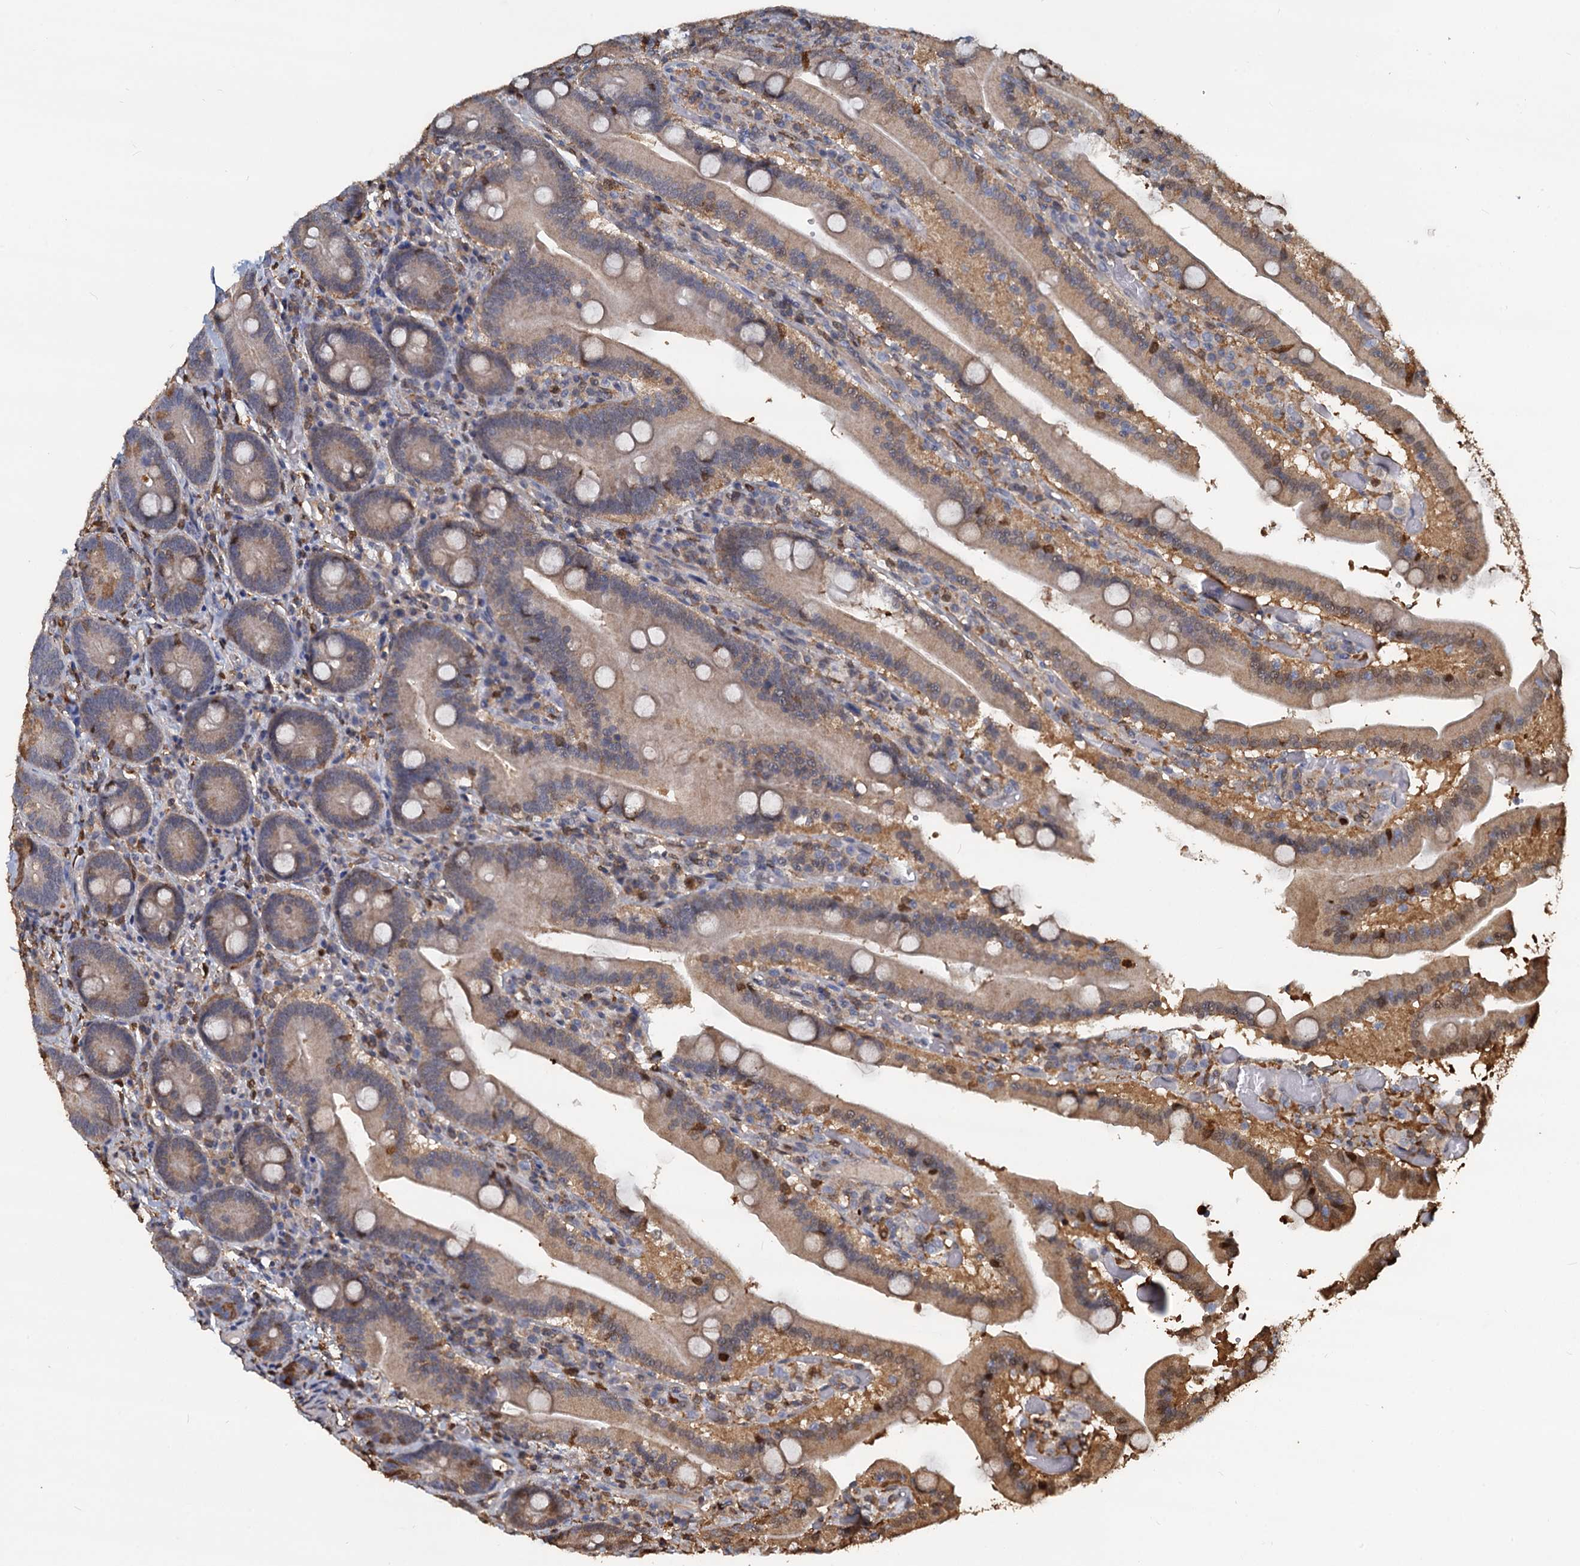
{"staining": {"intensity": "moderate", "quantity": "25%-75%", "location": "cytoplasmic/membranous"}, "tissue": "duodenum", "cell_type": "Glandular cells", "image_type": "normal", "snomed": [{"axis": "morphology", "description": "Normal tissue, NOS"}, {"axis": "topography", "description": "Duodenum"}], "caption": "Glandular cells show medium levels of moderate cytoplasmic/membranous expression in about 25%-75% of cells in unremarkable human duodenum.", "gene": "S100A6", "patient": {"sex": "female", "age": 62}}